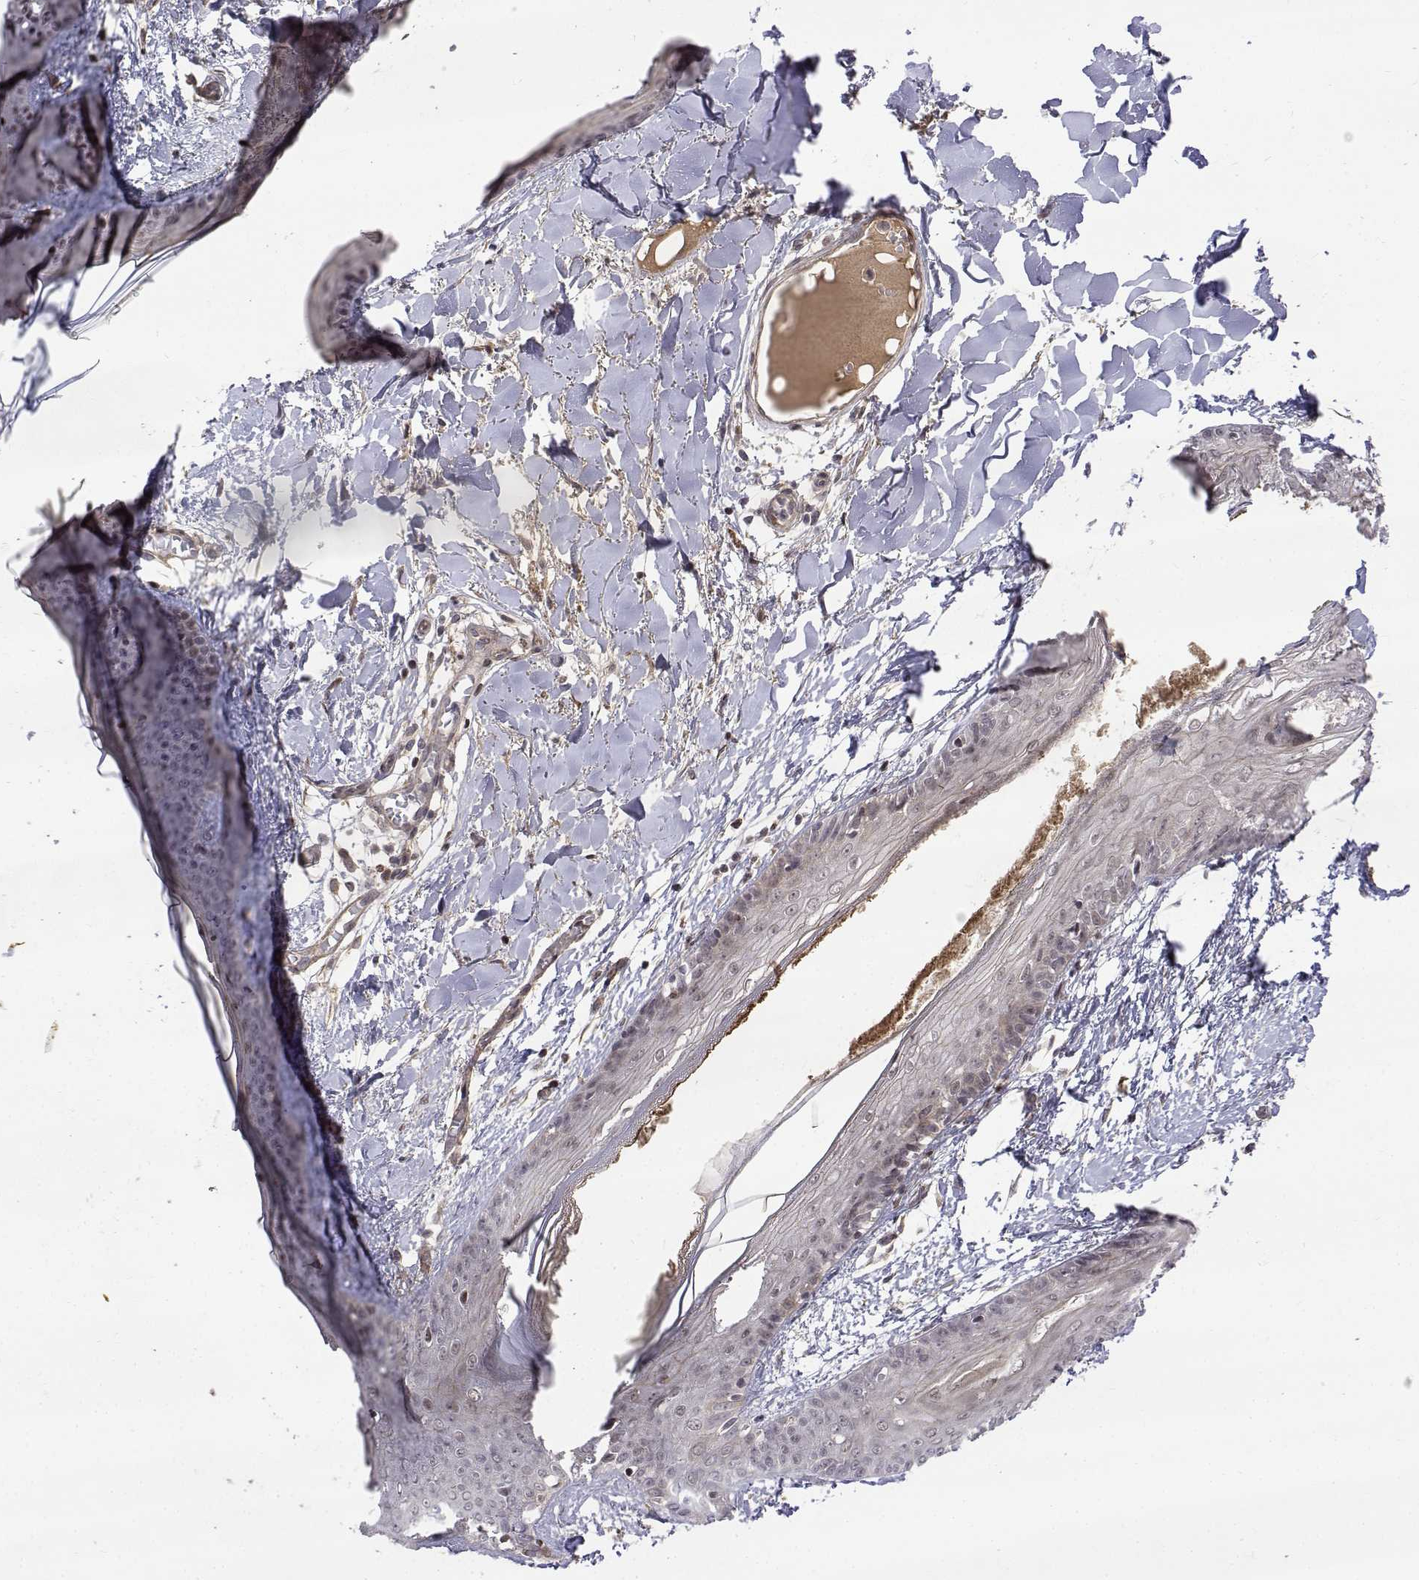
{"staining": {"intensity": "moderate", "quantity": ">75%", "location": "cytoplasmic/membranous,nuclear"}, "tissue": "skin", "cell_type": "Fibroblasts", "image_type": "normal", "snomed": [{"axis": "morphology", "description": "Normal tissue, NOS"}, {"axis": "topography", "description": "Skin"}], "caption": "High-magnification brightfield microscopy of unremarkable skin stained with DAB (brown) and counterstained with hematoxylin (blue). fibroblasts exhibit moderate cytoplasmic/membranous,nuclear positivity is present in about>75% of cells.", "gene": "ITGA7", "patient": {"sex": "female", "age": 34}}